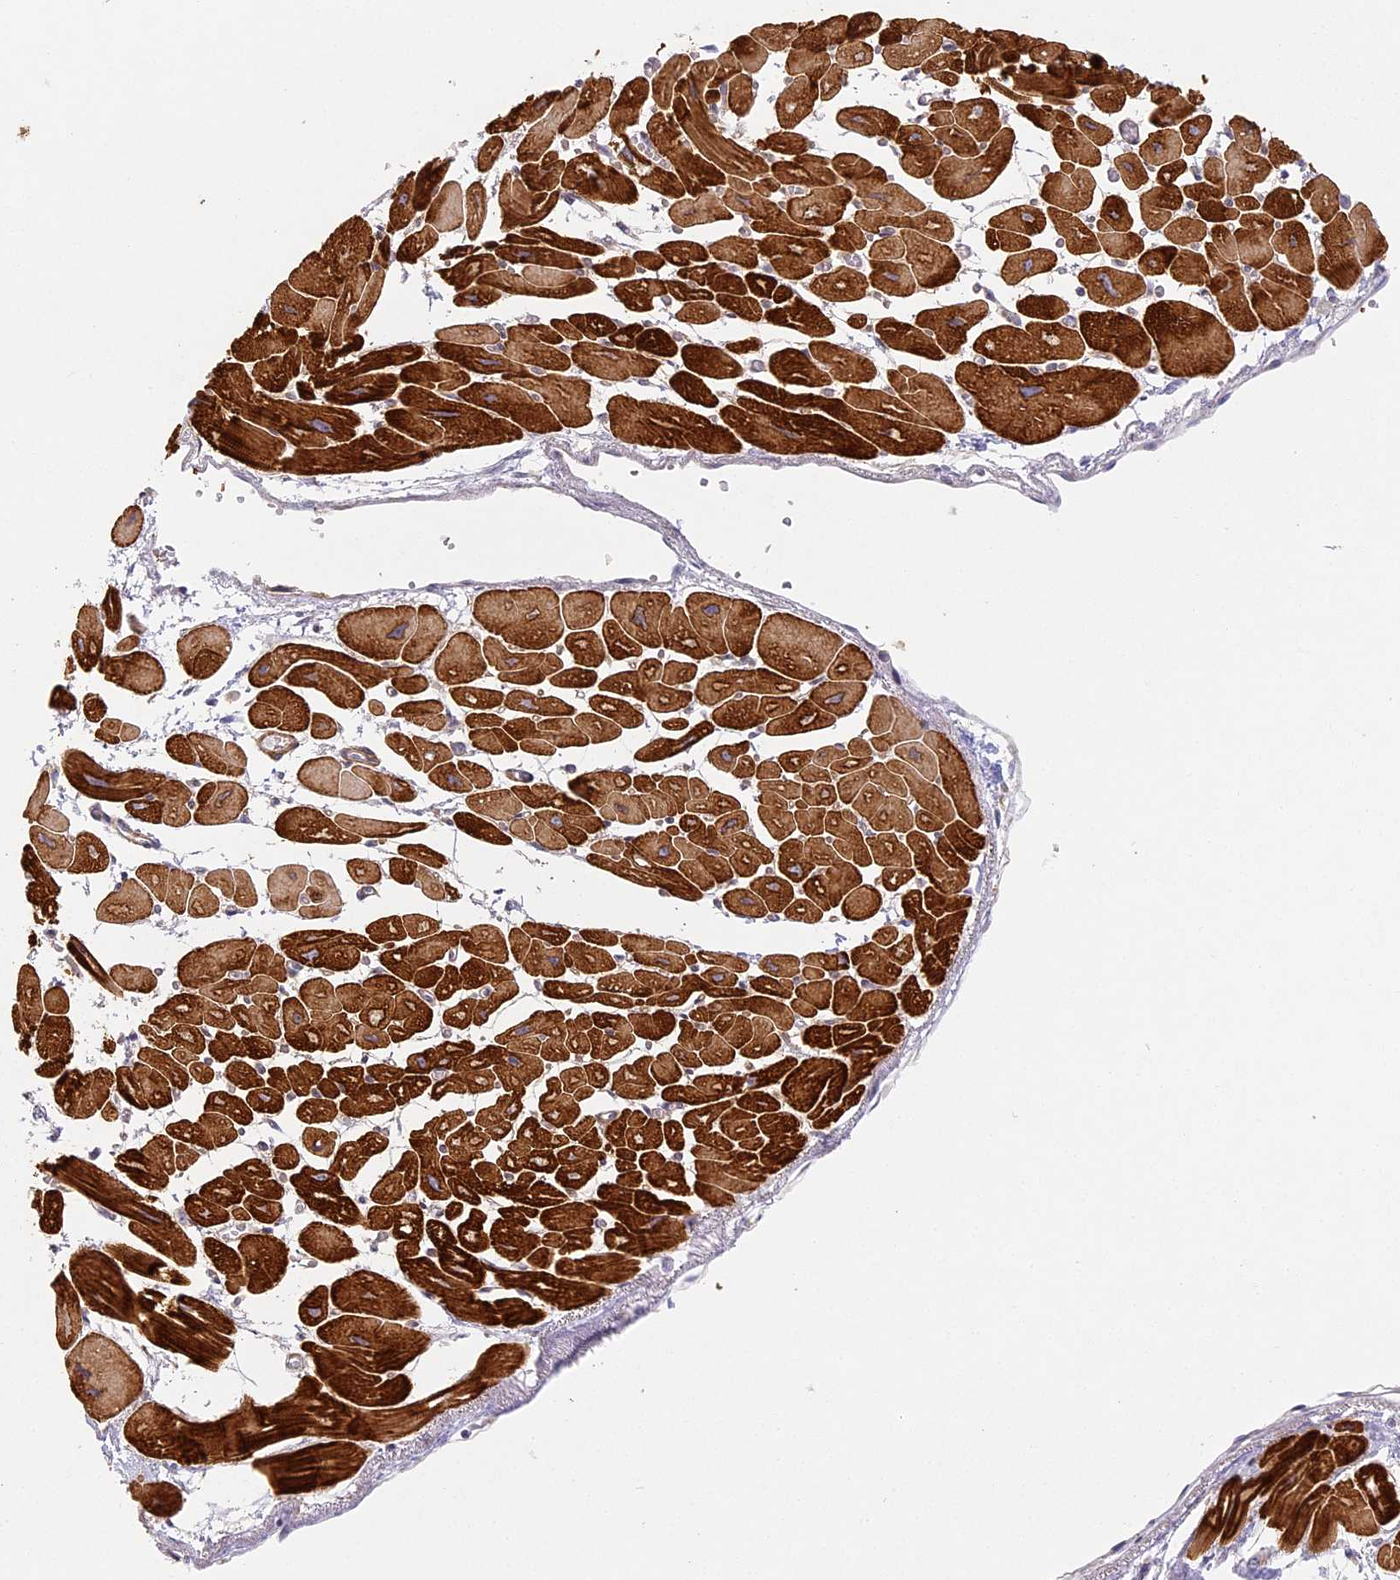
{"staining": {"intensity": "strong", "quantity": ">75%", "location": "cytoplasmic/membranous"}, "tissue": "heart muscle", "cell_type": "Cardiomyocytes", "image_type": "normal", "snomed": [{"axis": "morphology", "description": "Normal tissue, NOS"}, {"axis": "topography", "description": "Heart"}], "caption": "This image displays immunohistochemistry staining of normal heart muscle, with high strong cytoplasmic/membranous expression in about >75% of cardiomyocytes.", "gene": "MED28", "patient": {"sex": "female", "age": 54}}